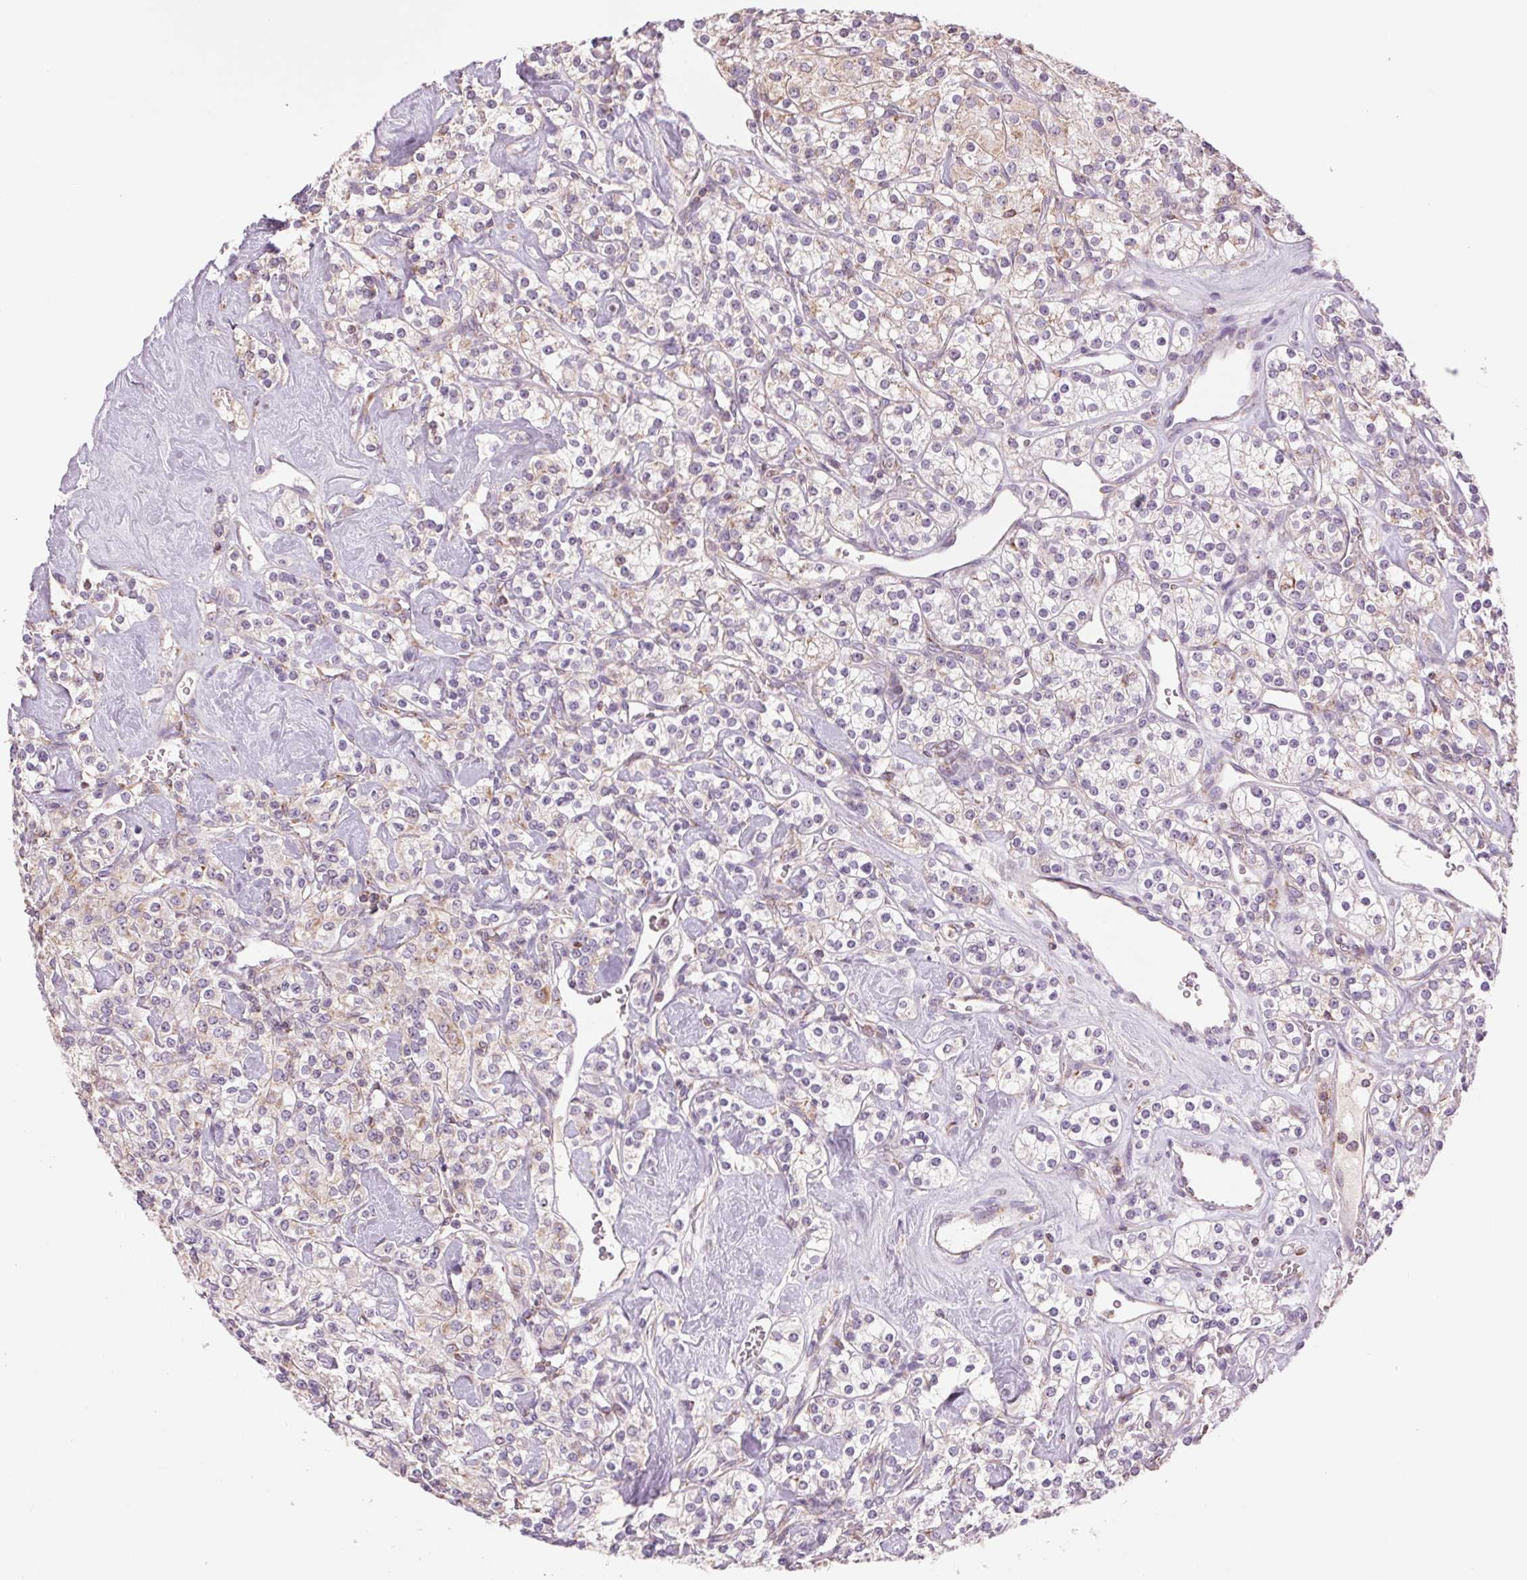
{"staining": {"intensity": "weak", "quantity": "<25%", "location": "cytoplasmic/membranous"}, "tissue": "renal cancer", "cell_type": "Tumor cells", "image_type": "cancer", "snomed": [{"axis": "morphology", "description": "Adenocarcinoma, NOS"}, {"axis": "topography", "description": "Kidney"}], "caption": "Tumor cells are negative for protein expression in human renal adenocarcinoma.", "gene": "COX6A1", "patient": {"sex": "male", "age": 77}}